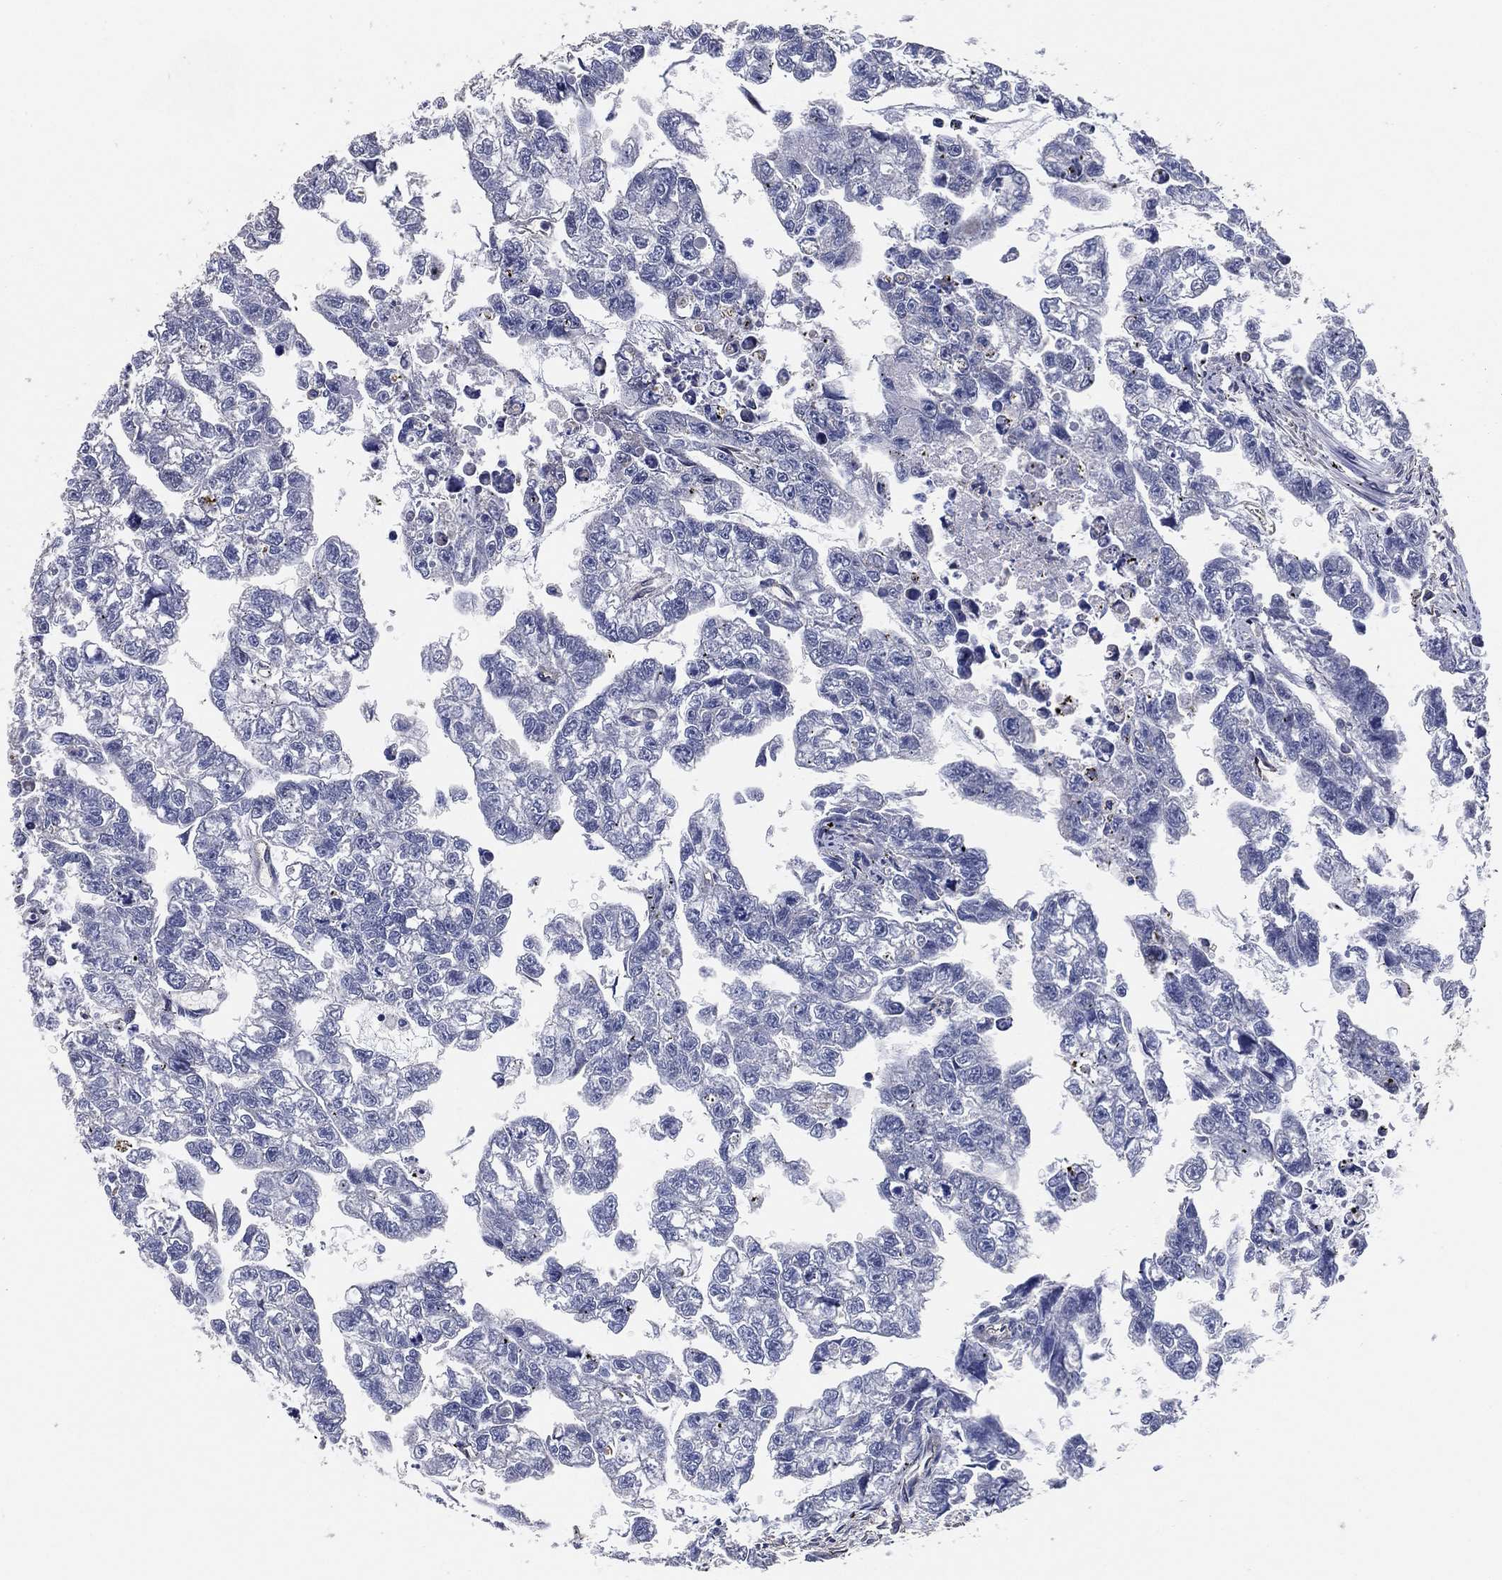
{"staining": {"intensity": "negative", "quantity": "none", "location": "none"}, "tissue": "testis cancer", "cell_type": "Tumor cells", "image_type": "cancer", "snomed": [{"axis": "morphology", "description": "Carcinoma, Embryonal, NOS"}, {"axis": "morphology", "description": "Teratoma, malignant, NOS"}, {"axis": "topography", "description": "Testis"}], "caption": "Tumor cells are negative for protein expression in human testis embryonal carcinoma.", "gene": "KLK5", "patient": {"sex": "male", "age": 44}}